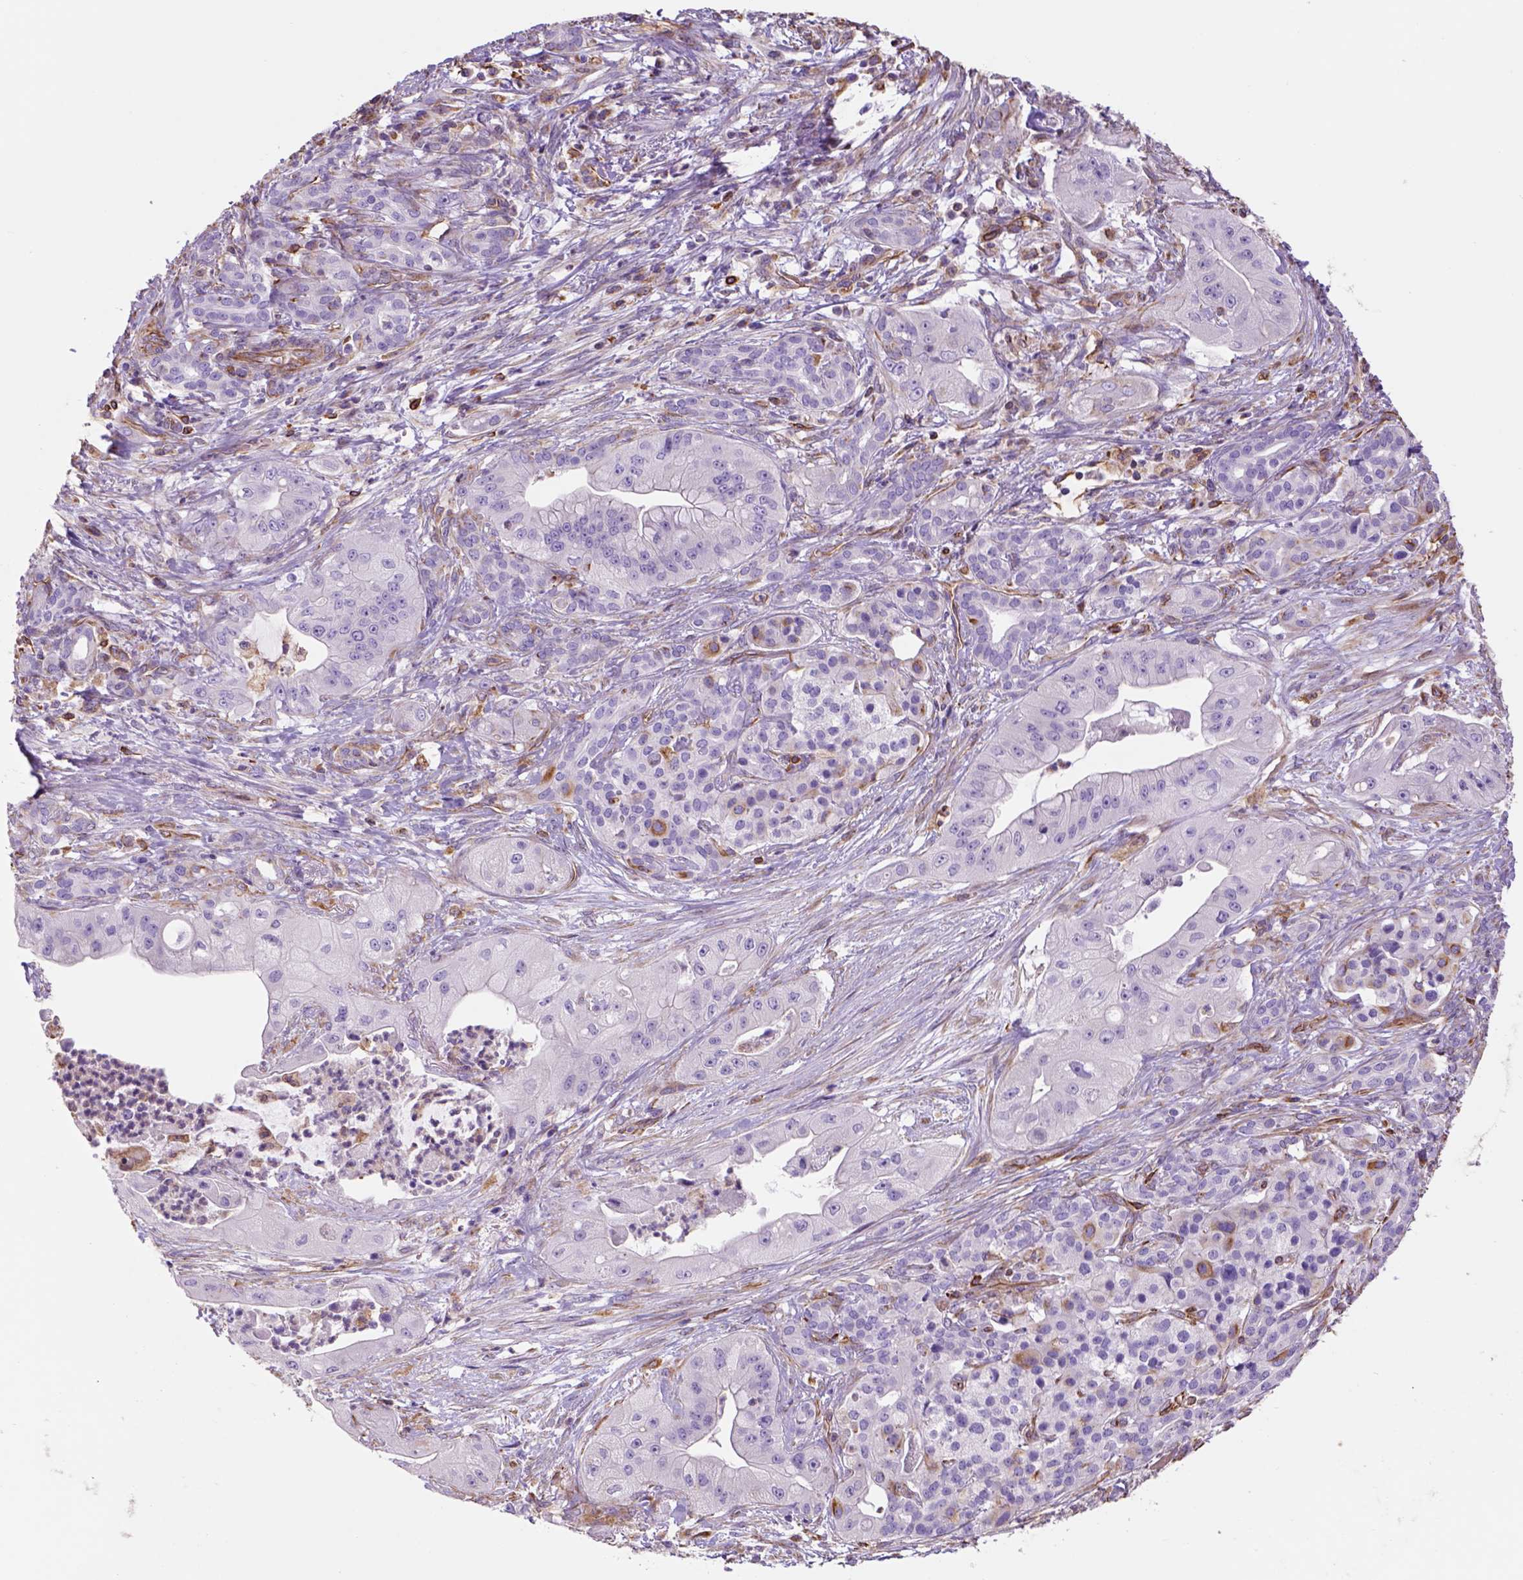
{"staining": {"intensity": "negative", "quantity": "none", "location": "none"}, "tissue": "pancreatic cancer", "cell_type": "Tumor cells", "image_type": "cancer", "snomed": [{"axis": "morphology", "description": "Normal tissue, NOS"}, {"axis": "morphology", "description": "Inflammation, NOS"}, {"axis": "morphology", "description": "Adenocarcinoma, NOS"}, {"axis": "topography", "description": "Pancreas"}], "caption": "This is an immunohistochemistry micrograph of pancreatic cancer (adenocarcinoma). There is no expression in tumor cells.", "gene": "ZZZ3", "patient": {"sex": "male", "age": 57}}